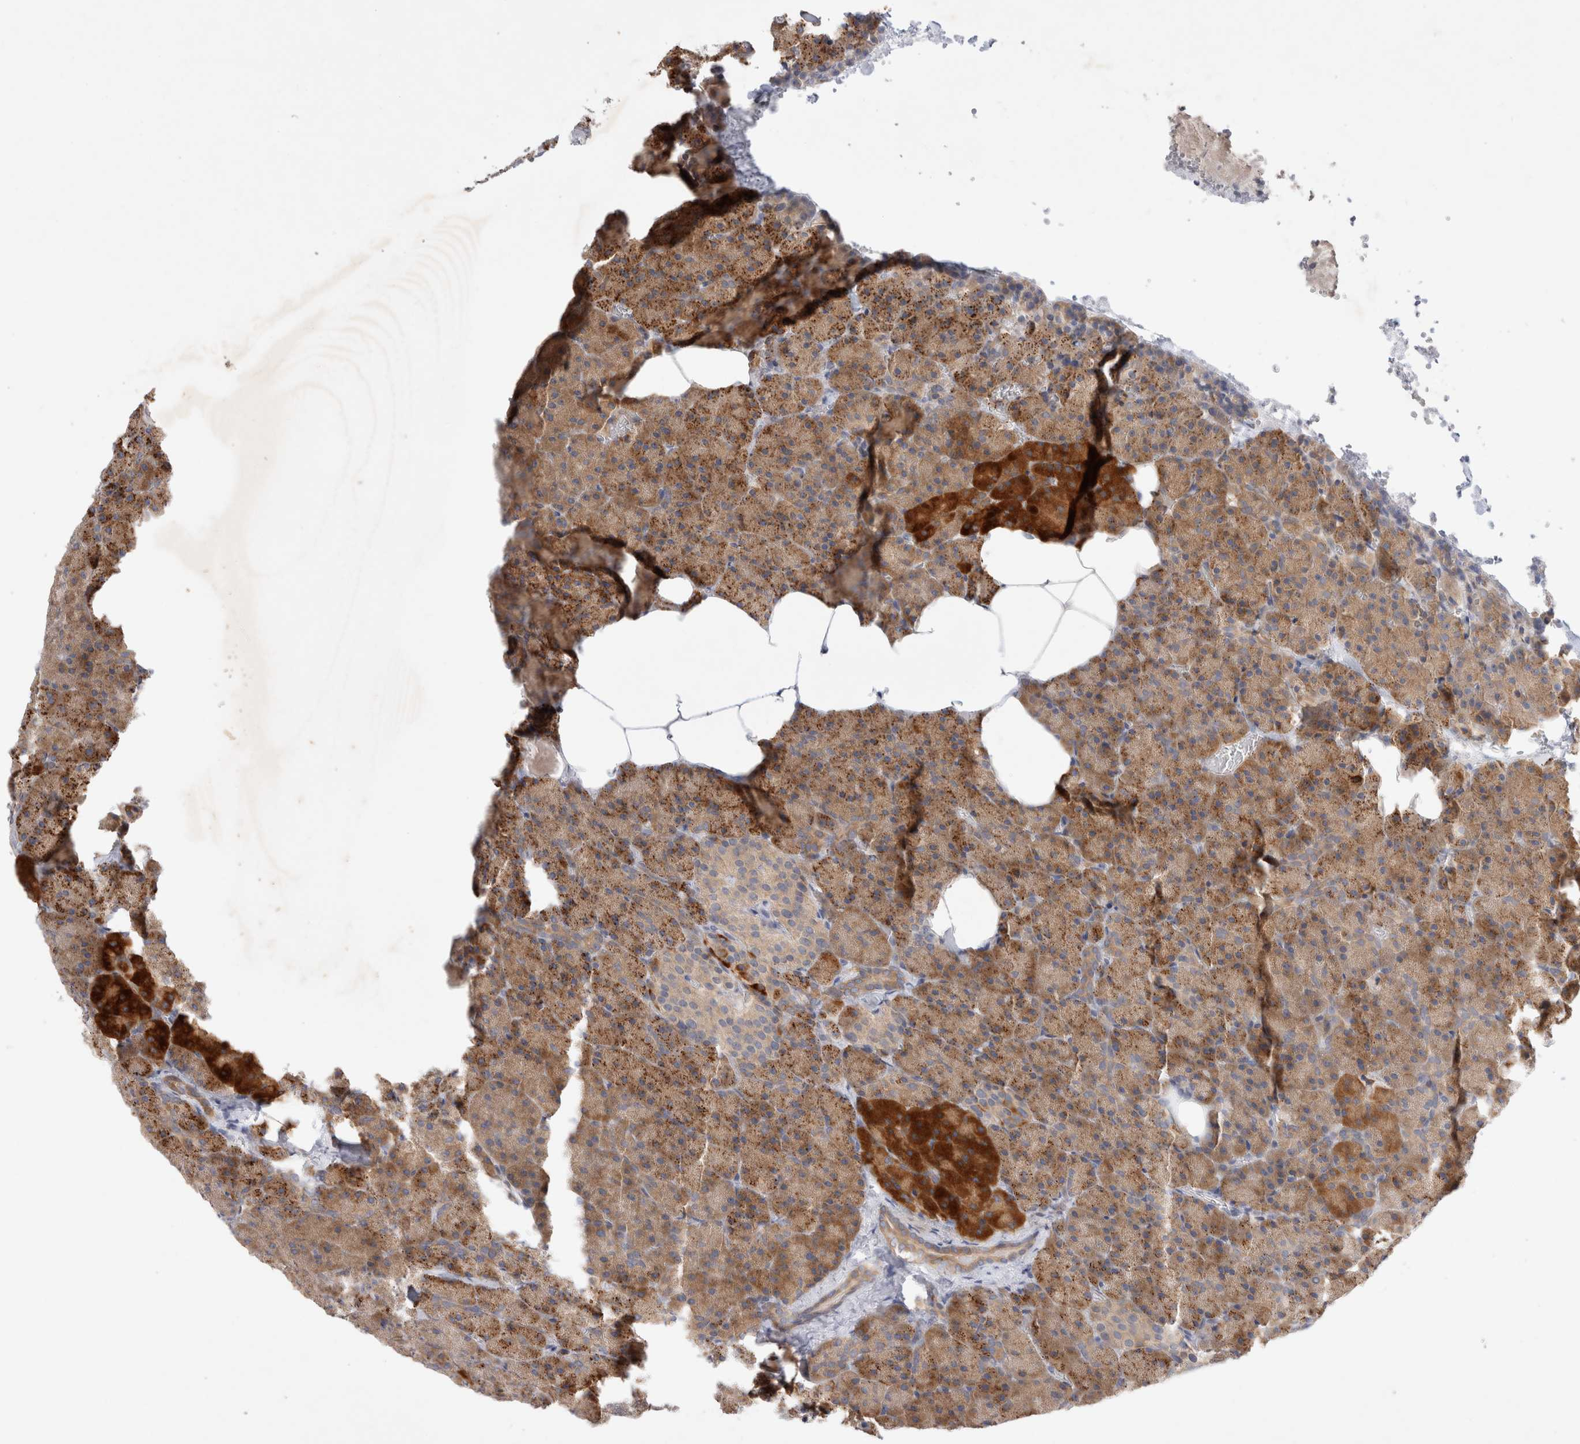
{"staining": {"intensity": "moderate", "quantity": ">75%", "location": "cytoplasmic/membranous"}, "tissue": "pancreas", "cell_type": "Exocrine glandular cells", "image_type": "normal", "snomed": [{"axis": "morphology", "description": "Normal tissue, NOS"}, {"axis": "morphology", "description": "Carcinoid, malignant, NOS"}, {"axis": "topography", "description": "Pancreas"}], "caption": "A brown stain highlights moderate cytoplasmic/membranous expression of a protein in exocrine glandular cells of unremarkable pancreas. The staining was performed using DAB (3,3'-diaminobenzidine), with brown indicating positive protein expression. Nuclei are stained blue with hematoxylin.", "gene": "NEDD4L", "patient": {"sex": "female", "age": 35}}